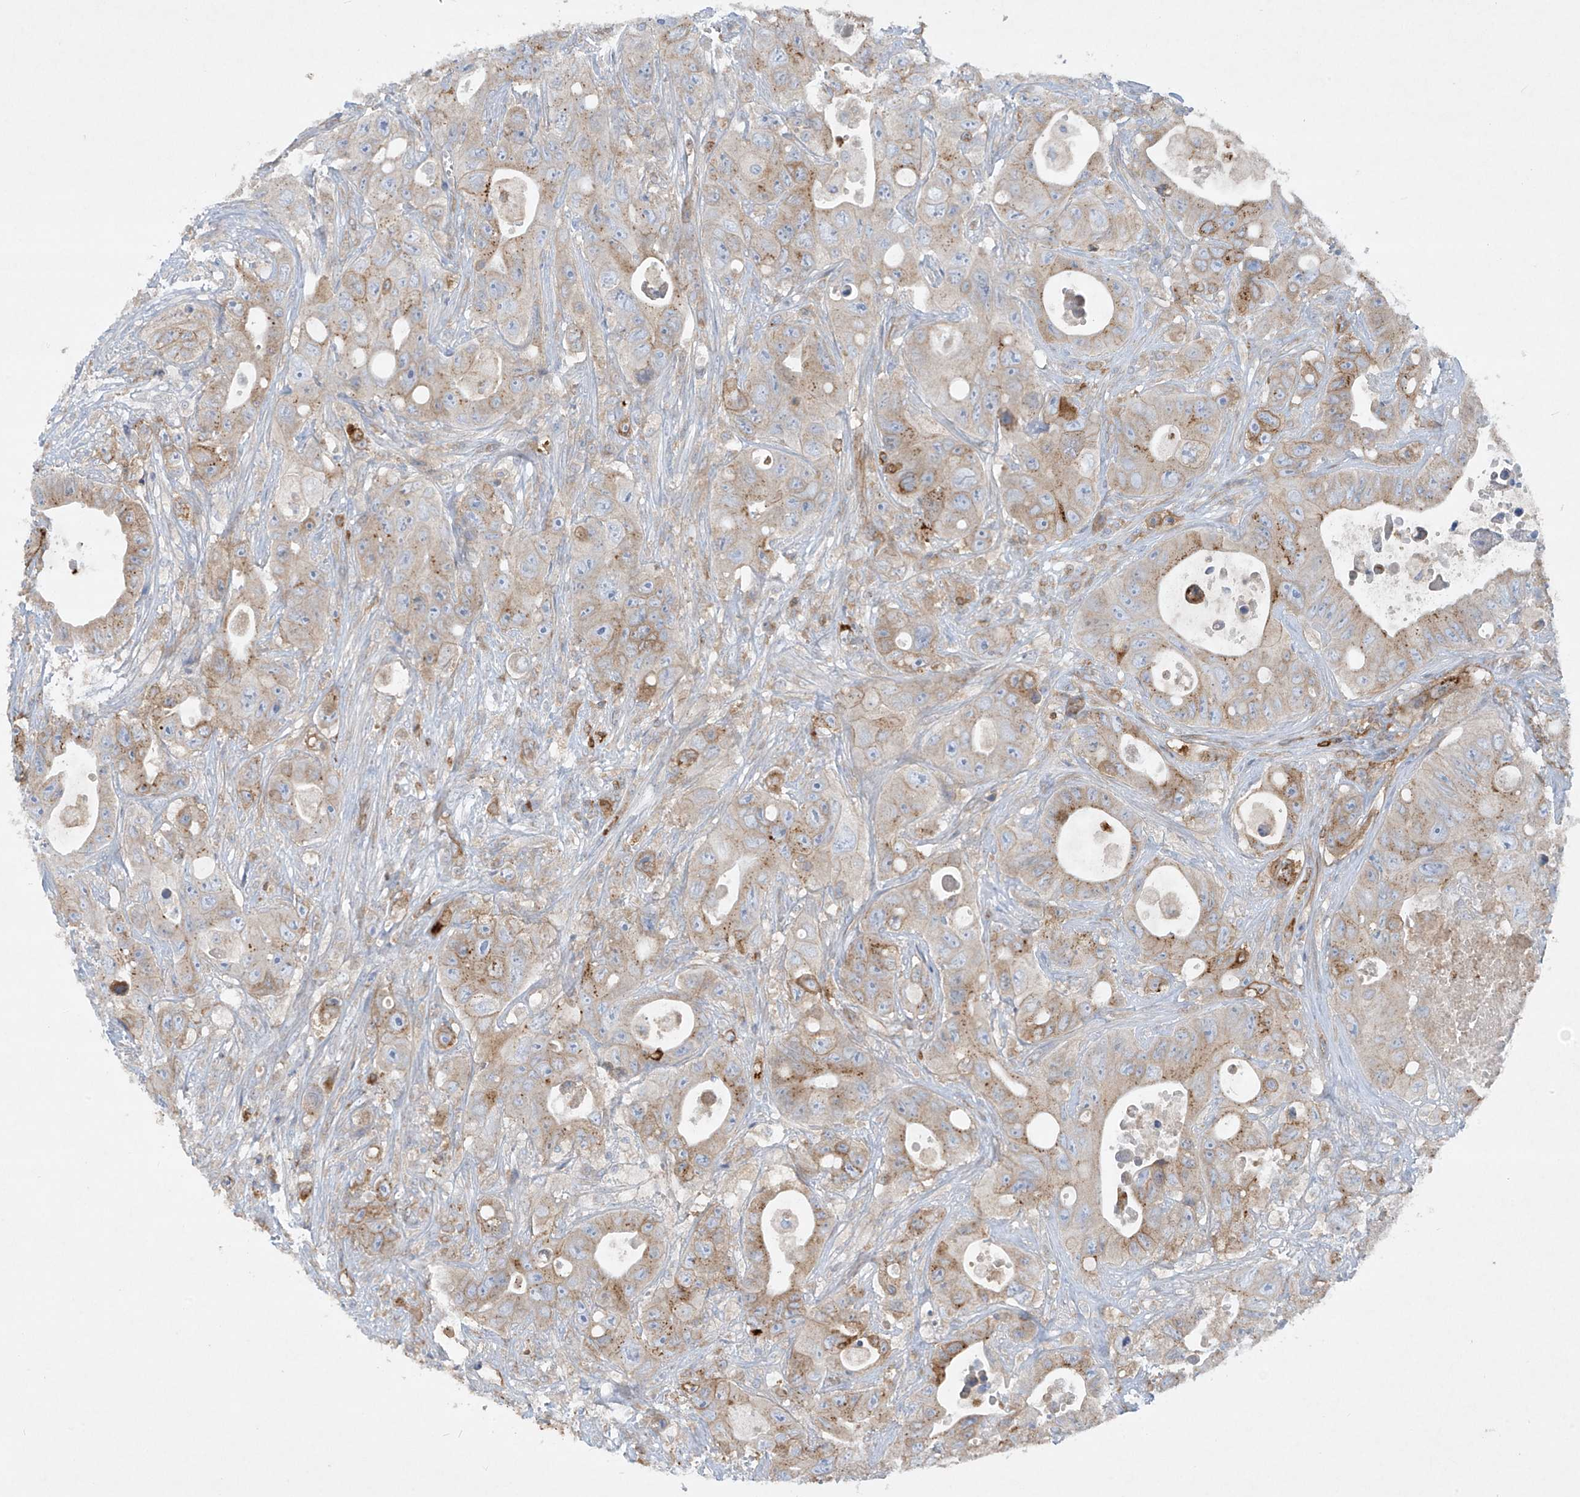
{"staining": {"intensity": "moderate", "quantity": ">75%", "location": "cytoplasmic/membranous"}, "tissue": "colorectal cancer", "cell_type": "Tumor cells", "image_type": "cancer", "snomed": [{"axis": "morphology", "description": "Adenocarcinoma, NOS"}, {"axis": "topography", "description": "Colon"}], "caption": "An immunohistochemistry (IHC) photomicrograph of neoplastic tissue is shown. Protein staining in brown shows moderate cytoplasmic/membranous positivity in adenocarcinoma (colorectal) within tumor cells.", "gene": "HLA-E", "patient": {"sex": "female", "age": 46}}